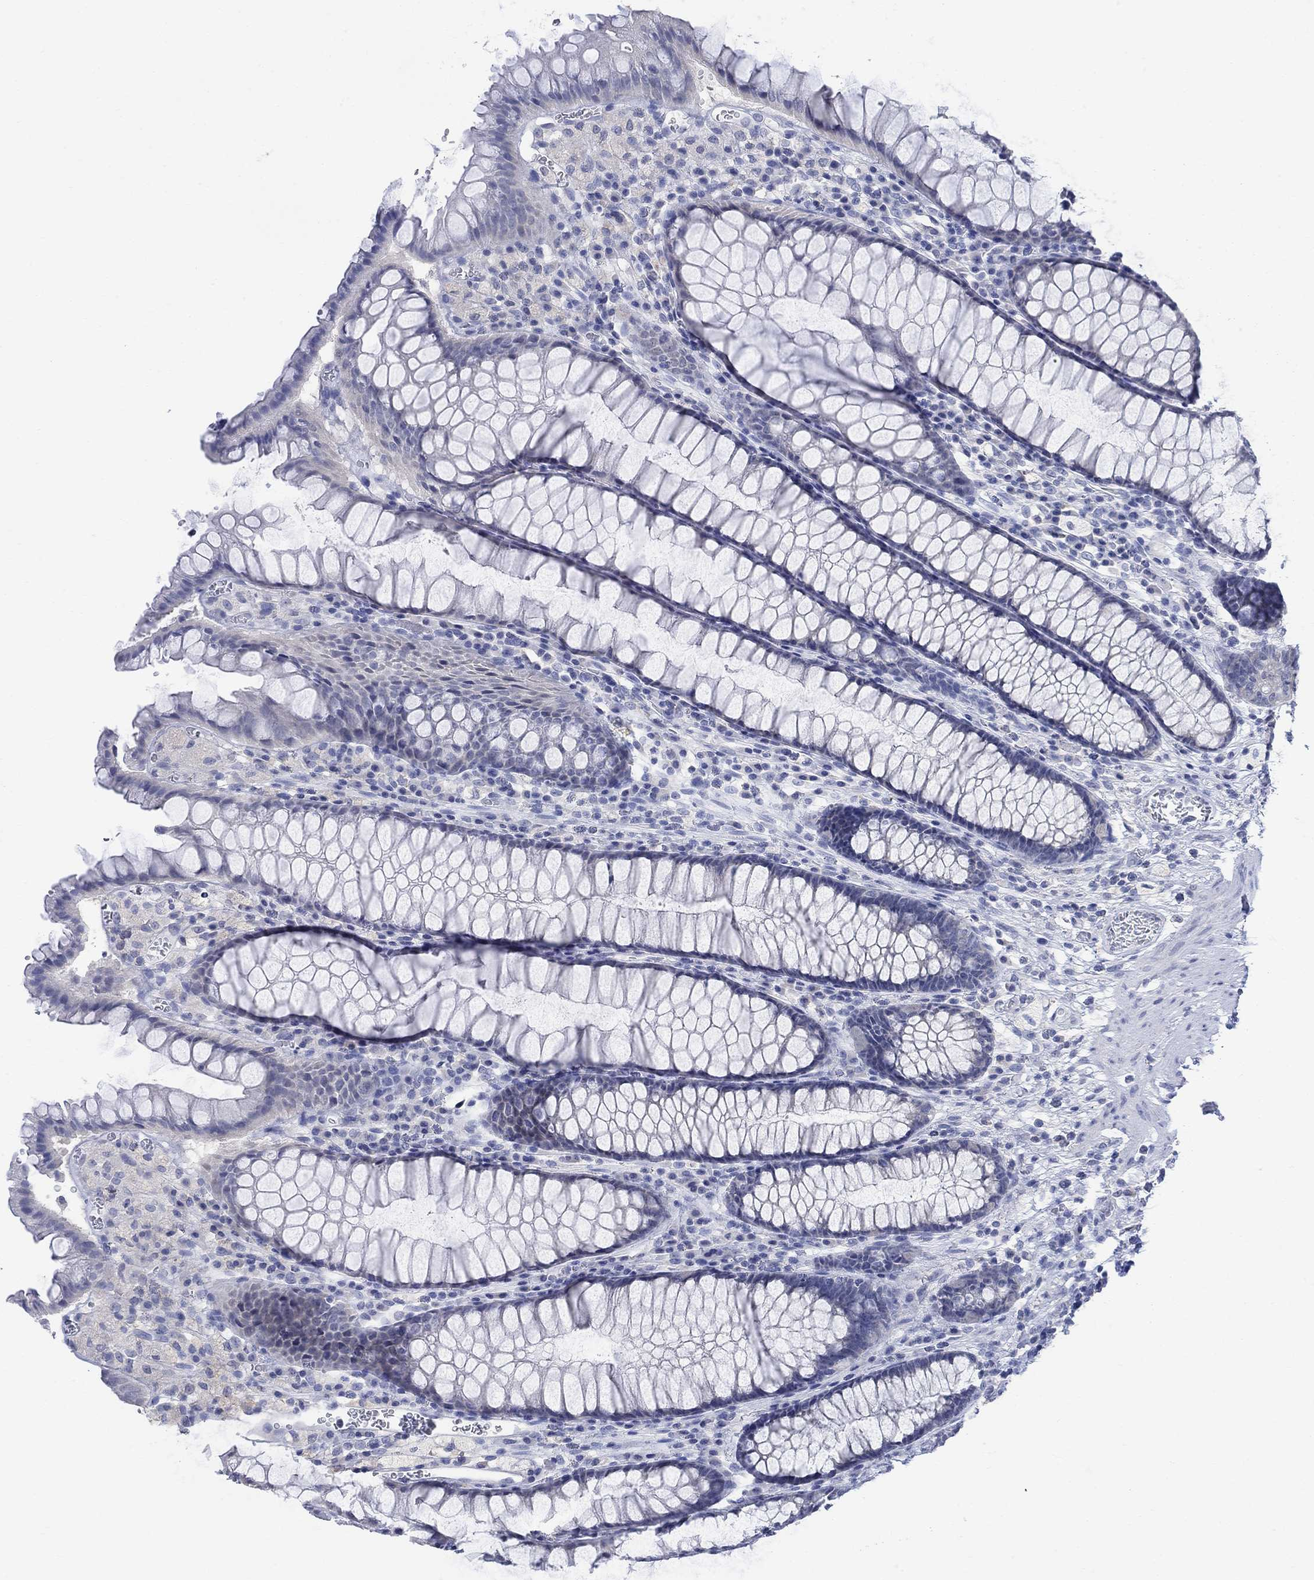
{"staining": {"intensity": "negative", "quantity": "none", "location": "none"}, "tissue": "rectum", "cell_type": "Glandular cells", "image_type": "normal", "snomed": [{"axis": "morphology", "description": "Normal tissue, NOS"}, {"axis": "topography", "description": "Rectum"}], "caption": "Histopathology image shows no significant protein expression in glandular cells of normal rectum.", "gene": "FBP2", "patient": {"sex": "female", "age": 68}}